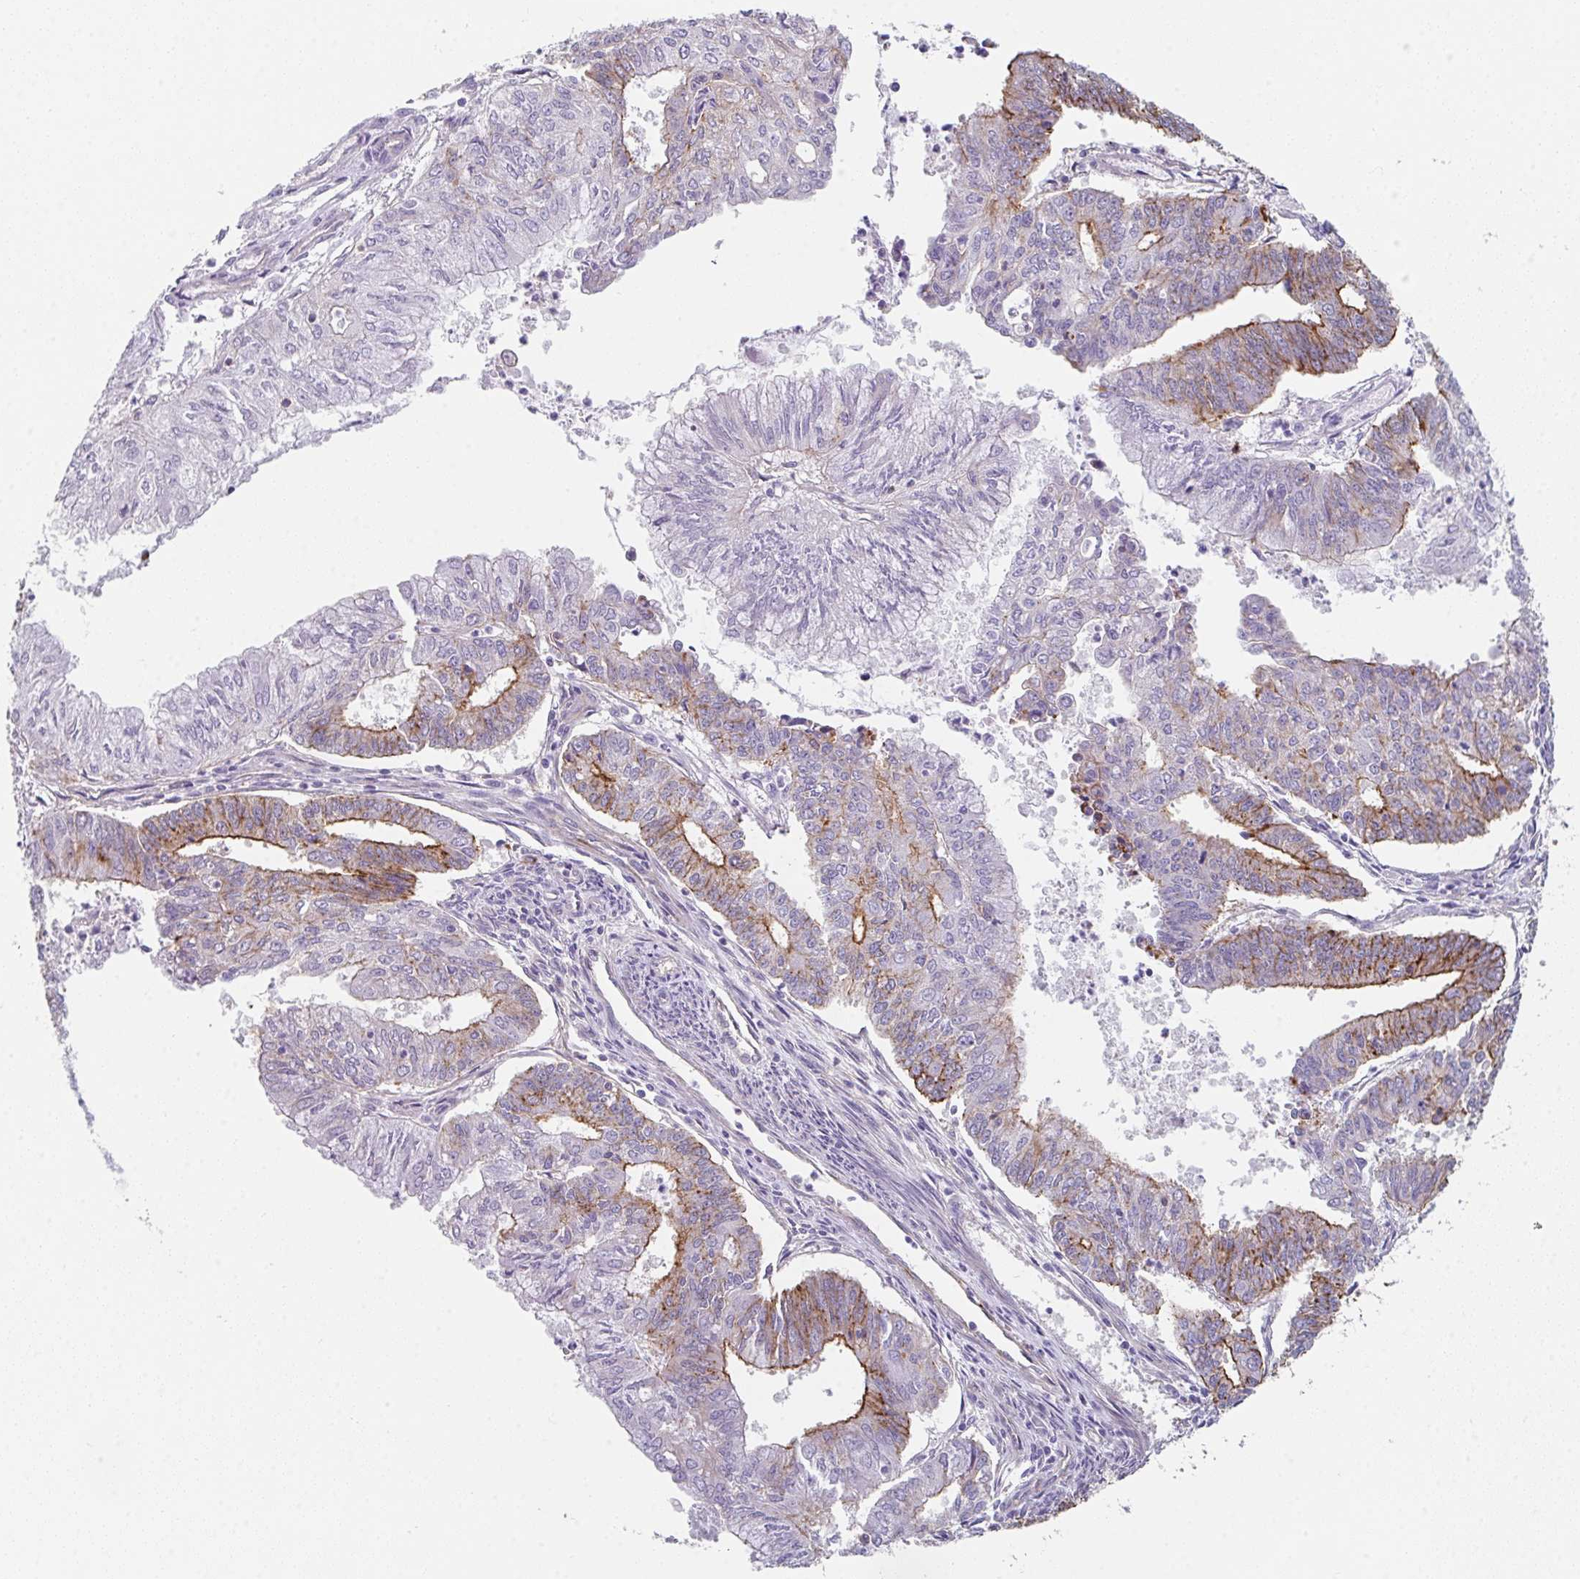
{"staining": {"intensity": "strong", "quantity": "25%-75%", "location": "cytoplasmic/membranous"}, "tissue": "endometrial cancer", "cell_type": "Tumor cells", "image_type": "cancer", "snomed": [{"axis": "morphology", "description": "Adenocarcinoma, NOS"}, {"axis": "topography", "description": "Endometrium"}], "caption": "Human endometrial cancer (adenocarcinoma) stained with a brown dye demonstrates strong cytoplasmic/membranous positive expression in about 25%-75% of tumor cells.", "gene": "DBN1", "patient": {"sex": "female", "age": 61}}